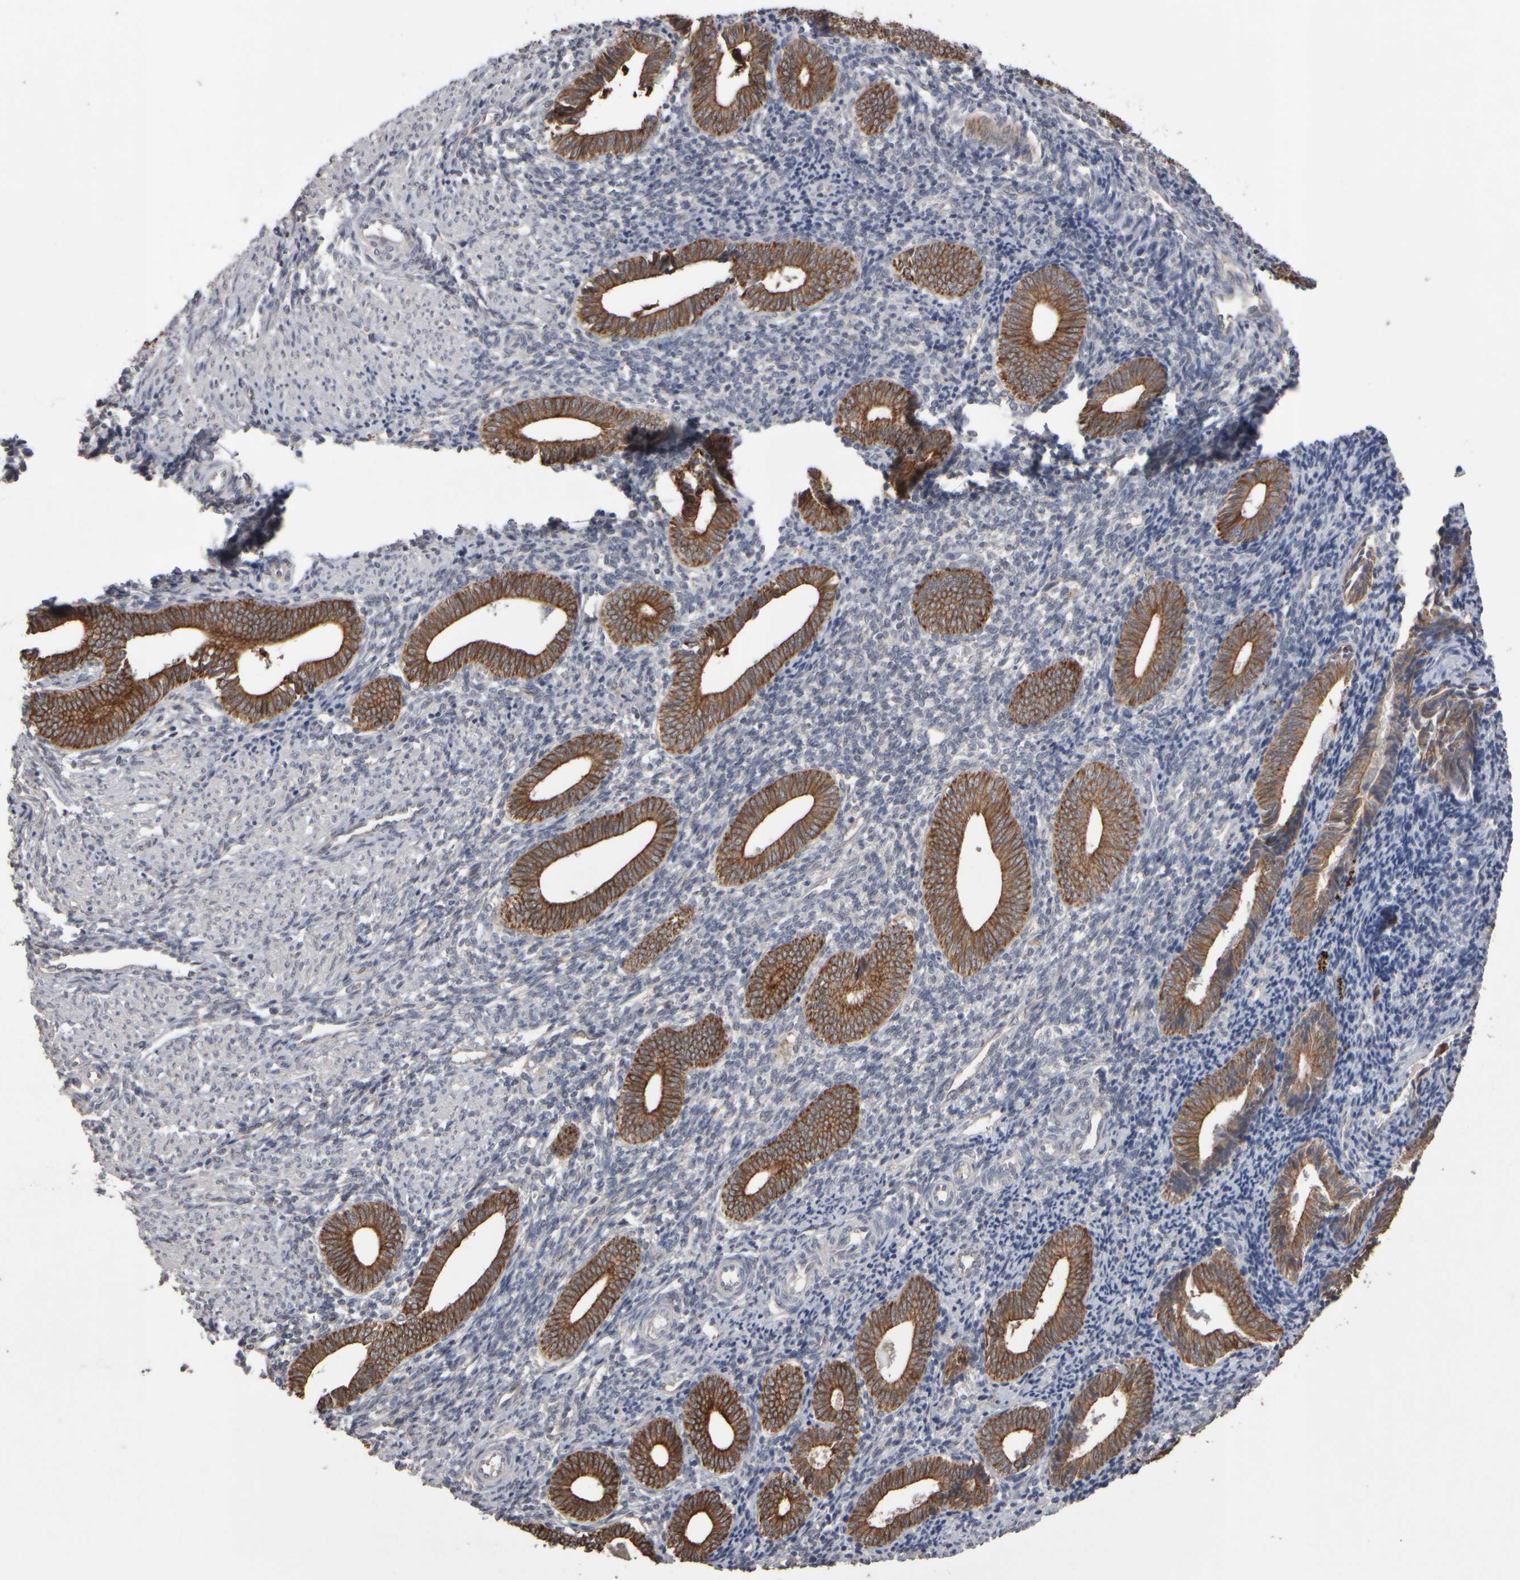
{"staining": {"intensity": "negative", "quantity": "none", "location": "none"}, "tissue": "endometrium", "cell_type": "Cells in endometrial stroma", "image_type": "normal", "snomed": [{"axis": "morphology", "description": "Normal tissue, NOS"}, {"axis": "topography", "description": "Uterus"}, {"axis": "topography", "description": "Endometrium"}], "caption": "Photomicrograph shows no significant protein staining in cells in endometrial stroma of benign endometrium. (DAB IHC visualized using brightfield microscopy, high magnification).", "gene": "EPHX2", "patient": {"sex": "female", "age": 33}}